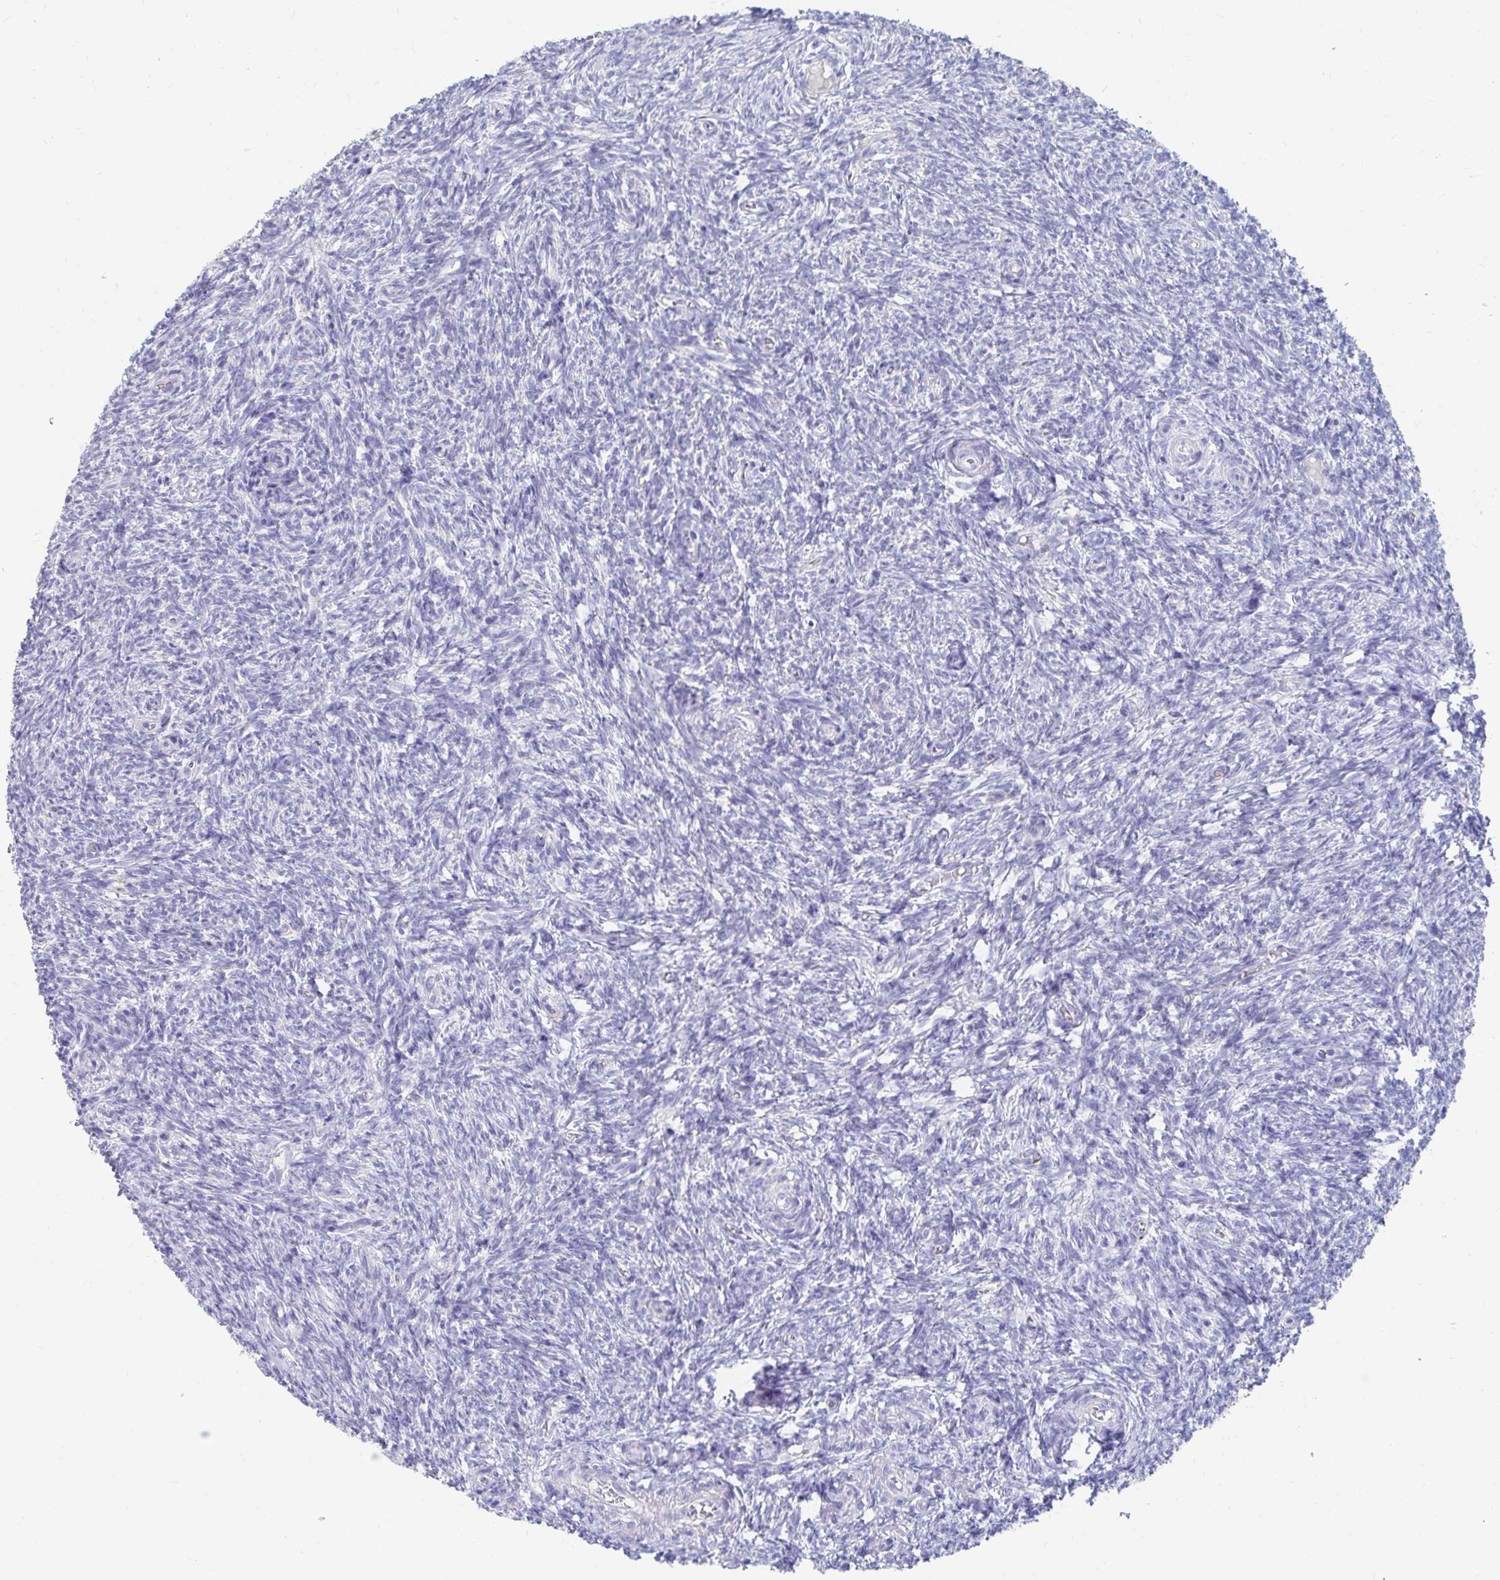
{"staining": {"intensity": "negative", "quantity": "none", "location": "none"}, "tissue": "ovary", "cell_type": "Follicle cells", "image_type": "normal", "snomed": [{"axis": "morphology", "description": "Normal tissue, NOS"}, {"axis": "topography", "description": "Ovary"}], "caption": "High magnification brightfield microscopy of benign ovary stained with DAB (3,3'-diaminobenzidine) (brown) and counterstained with hematoxylin (blue): follicle cells show no significant expression.", "gene": "LAMC3", "patient": {"sex": "female", "age": 39}}